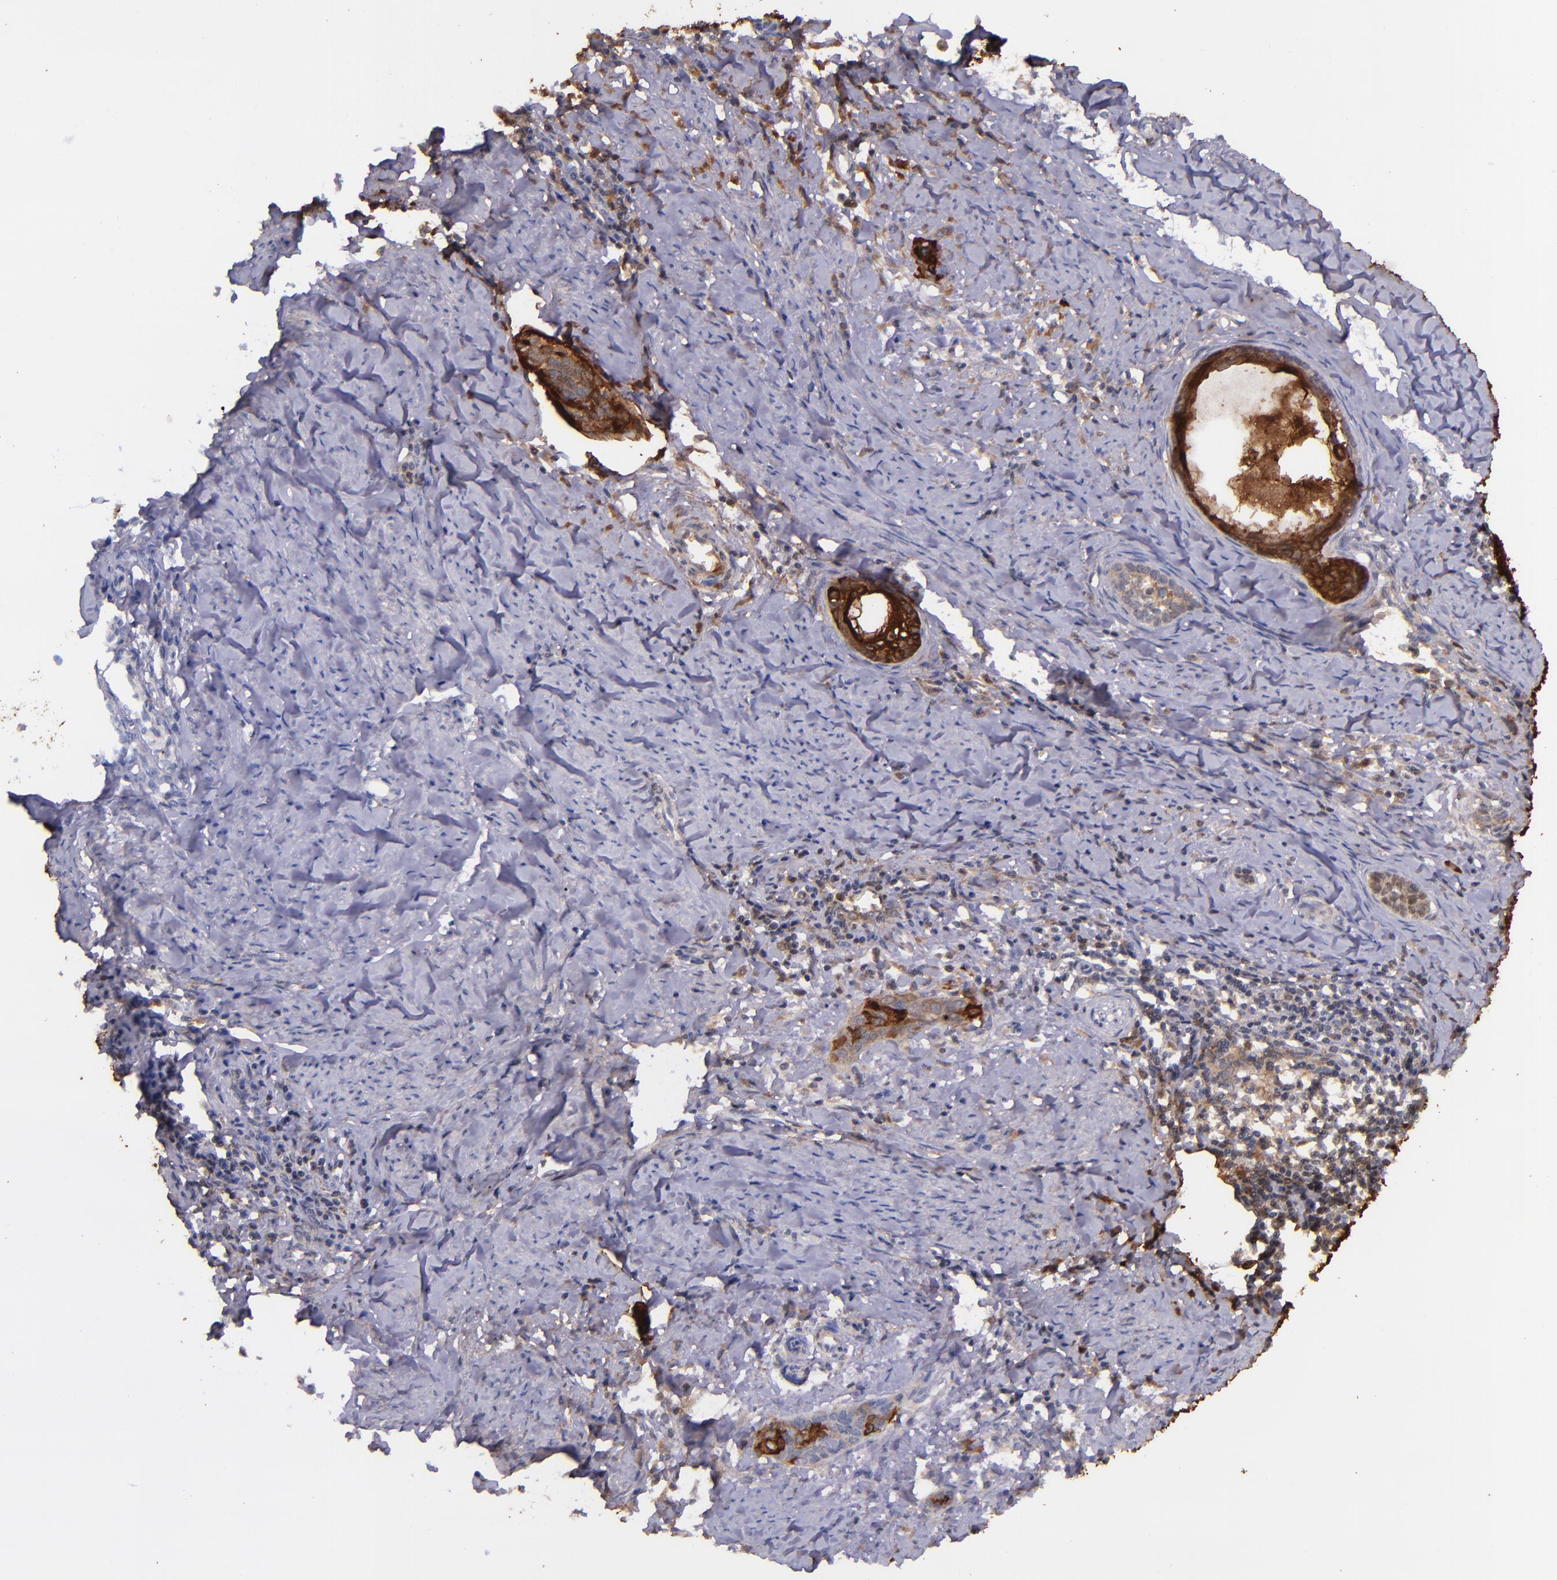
{"staining": {"intensity": "strong", "quantity": ">75%", "location": "cytoplasmic/membranous"}, "tissue": "cervical cancer", "cell_type": "Tumor cells", "image_type": "cancer", "snomed": [{"axis": "morphology", "description": "Squamous cell carcinoma, NOS"}, {"axis": "topography", "description": "Cervix"}], "caption": "Immunohistochemistry (DAB) staining of human cervical squamous cell carcinoma demonstrates strong cytoplasmic/membranous protein expression in approximately >75% of tumor cells. Nuclei are stained in blue.", "gene": "IVL", "patient": {"sex": "female", "age": 33}}